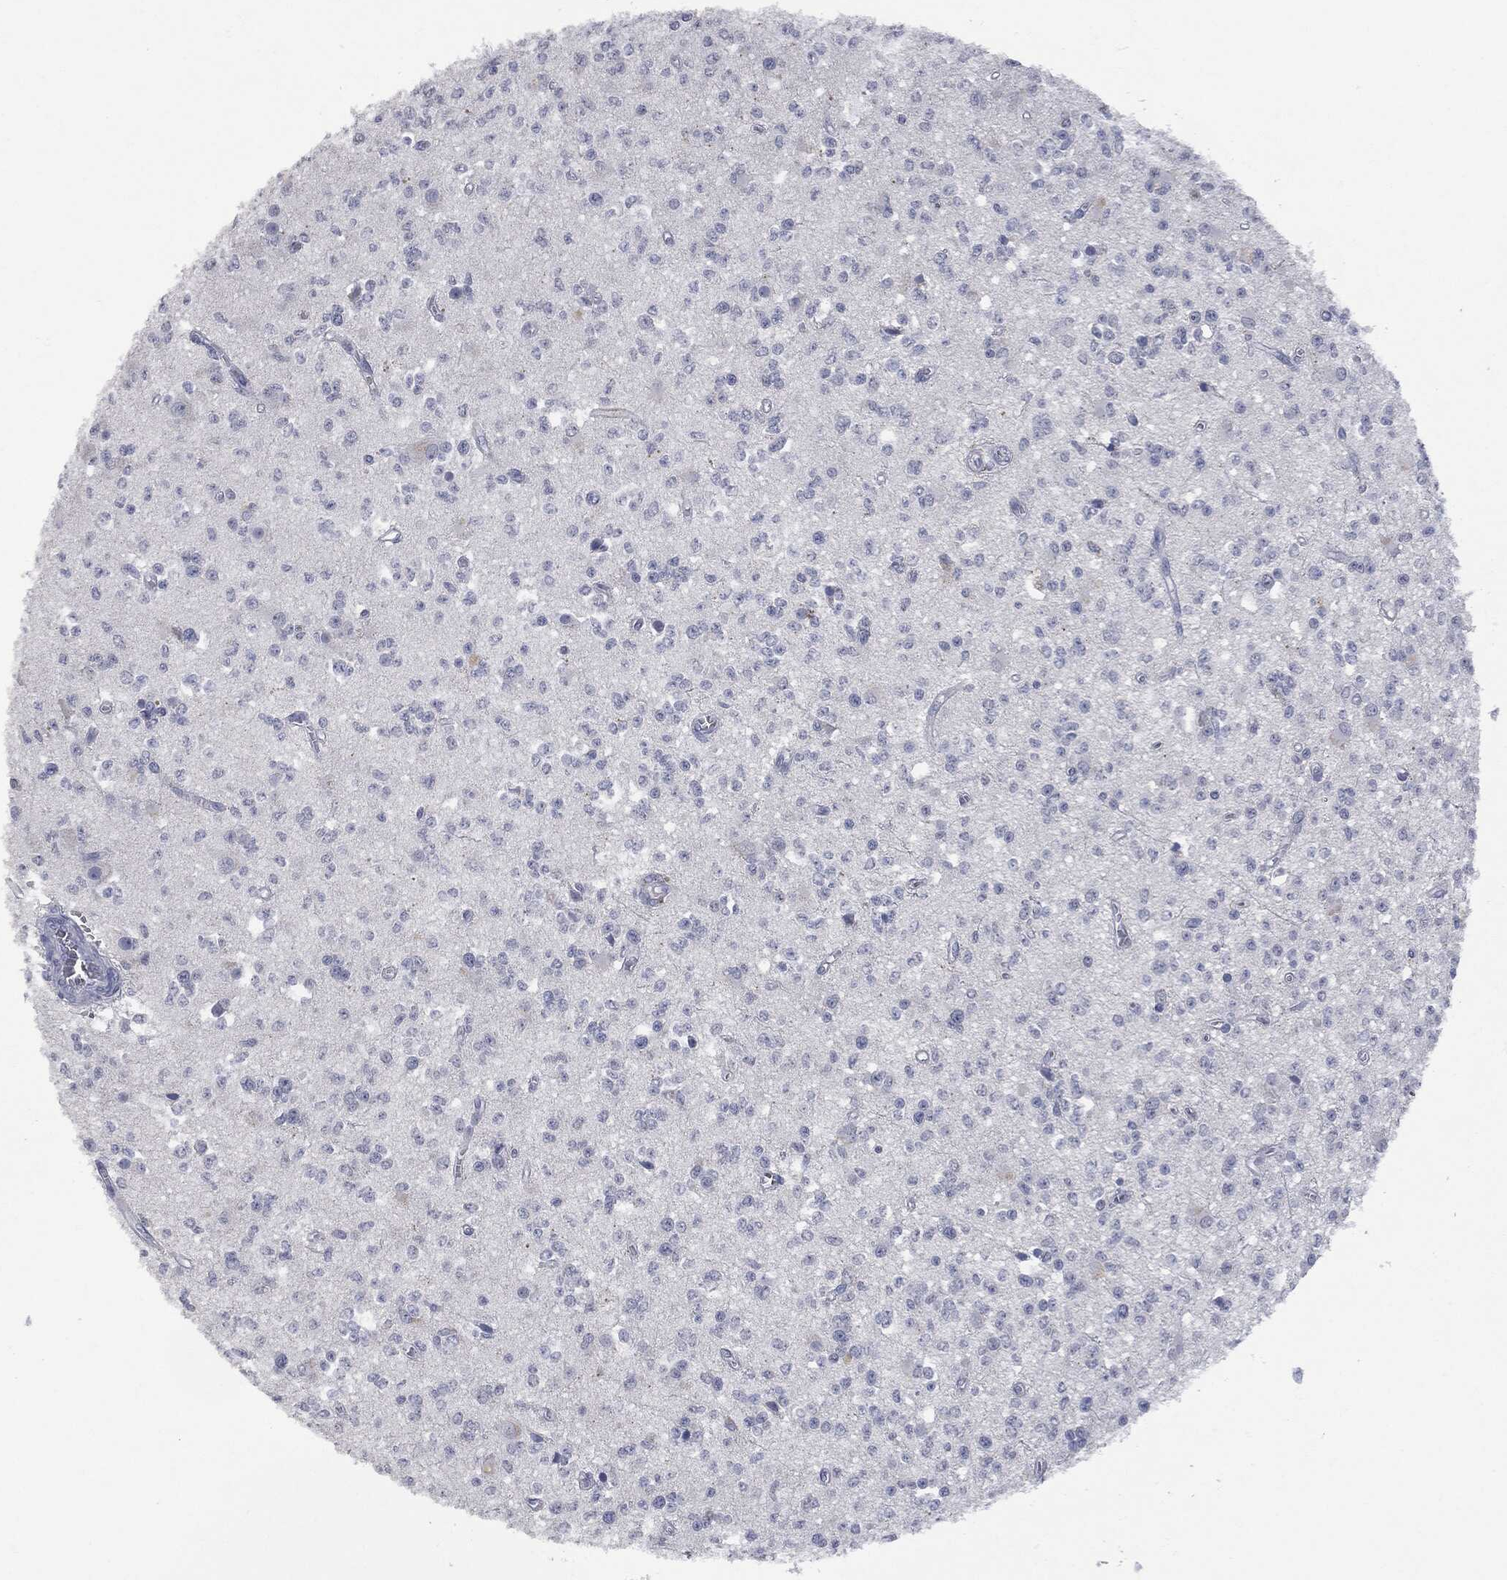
{"staining": {"intensity": "negative", "quantity": "none", "location": "none"}, "tissue": "glioma", "cell_type": "Tumor cells", "image_type": "cancer", "snomed": [{"axis": "morphology", "description": "Glioma, malignant, Low grade"}, {"axis": "topography", "description": "Brain"}], "caption": "This is an immunohistochemistry (IHC) histopathology image of human glioma. There is no staining in tumor cells.", "gene": "UBE2C", "patient": {"sex": "female", "age": 45}}